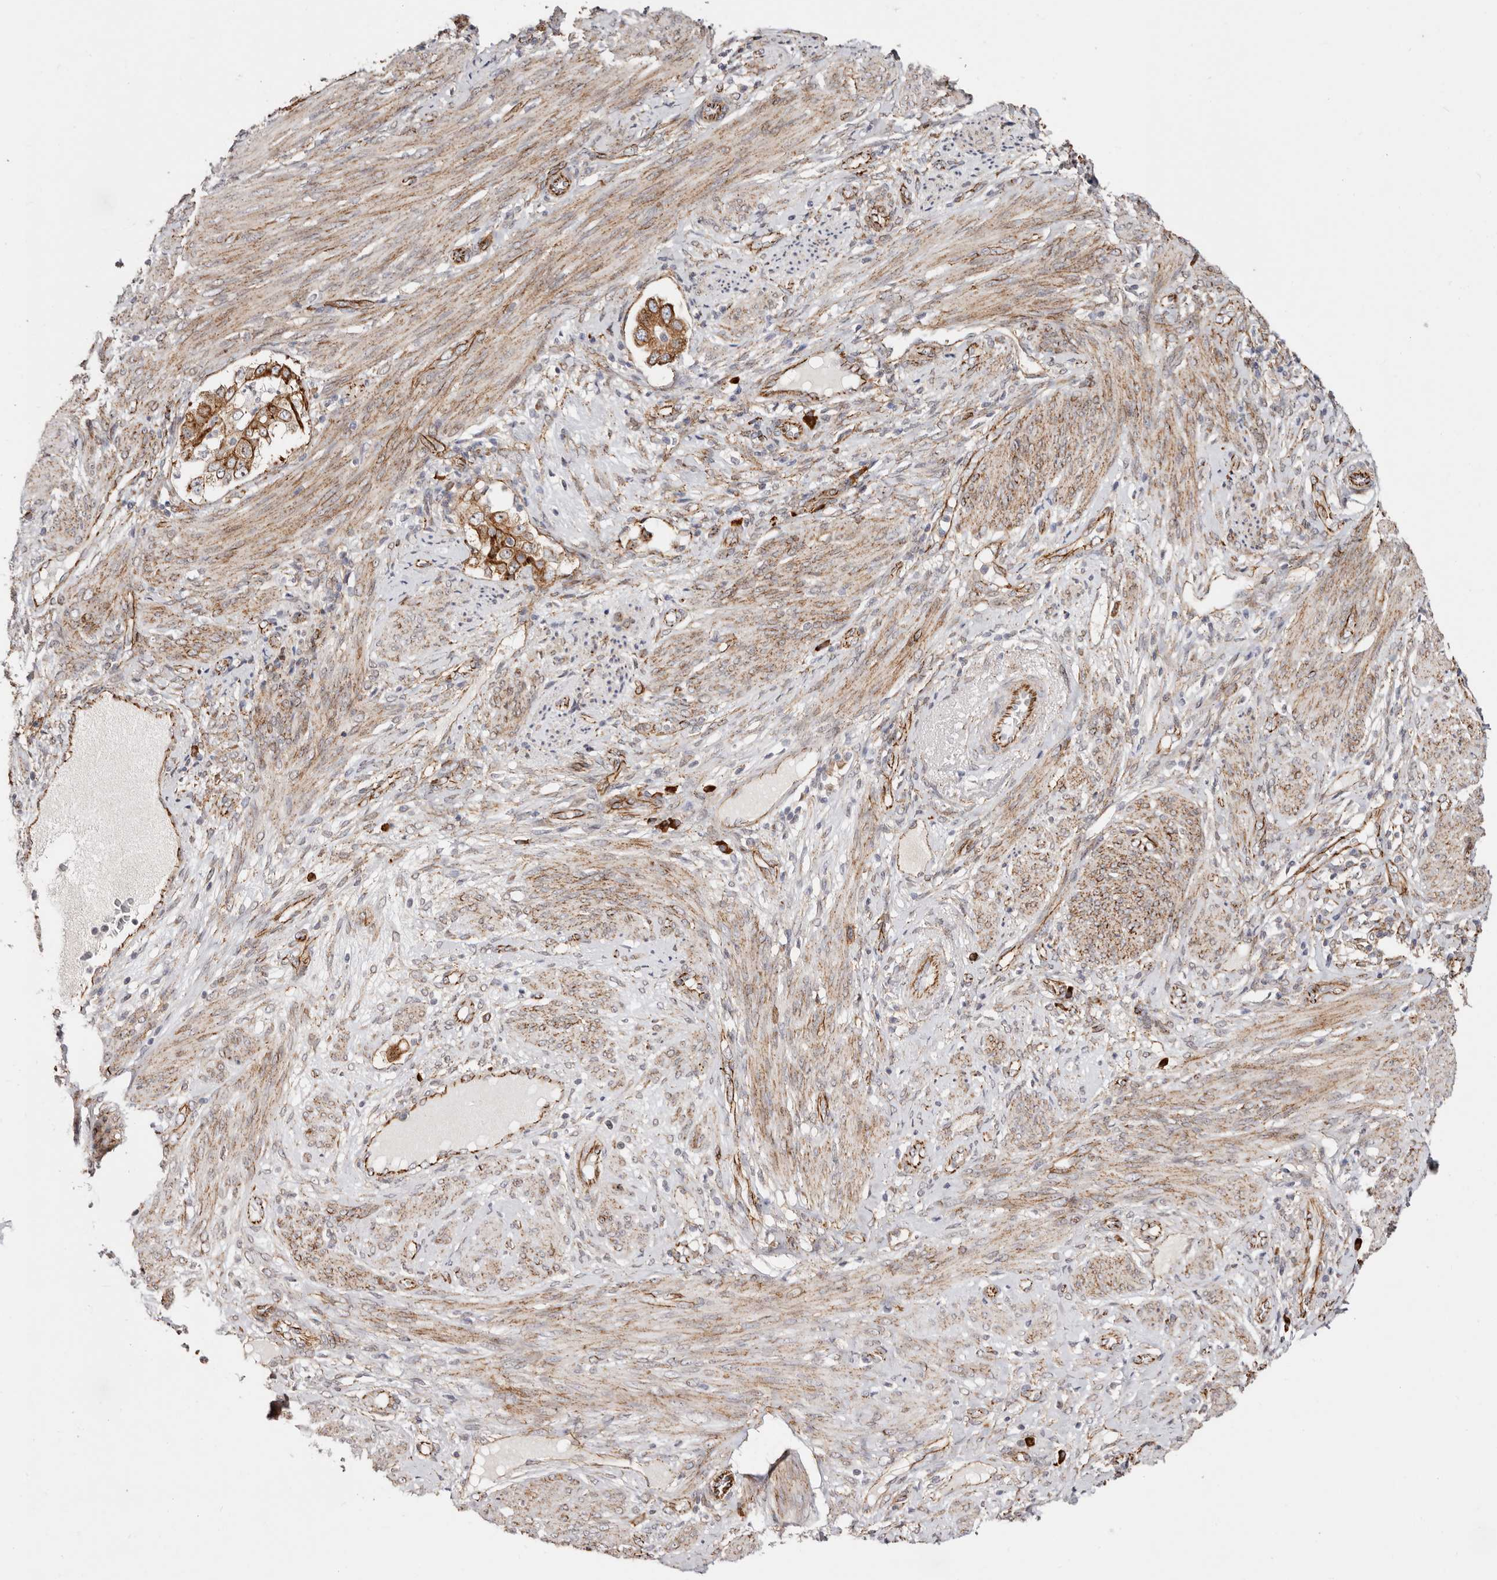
{"staining": {"intensity": "moderate", "quantity": ">75%", "location": "cytoplasmic/membranous"}, "tissue": "endometrial cancer", "cell_type": "Tumor cells", "image_type": "cancer", "snomed": [{"axis": "morphology", "description": "Adenocarcinoma, NOS"}, {"axis": "topography", "description": "Endometrium"}], "caption": "Endometrial cancer stained for a protein displays moderate cytoplasmic/membranous positivity in tumor cells. (DAB (3,3'-diaminobenzidine) IHC with brightfield microscopy, high magnification).", "gene": "CTNNB1", "patient": {"sex": "female", "age": 85}}